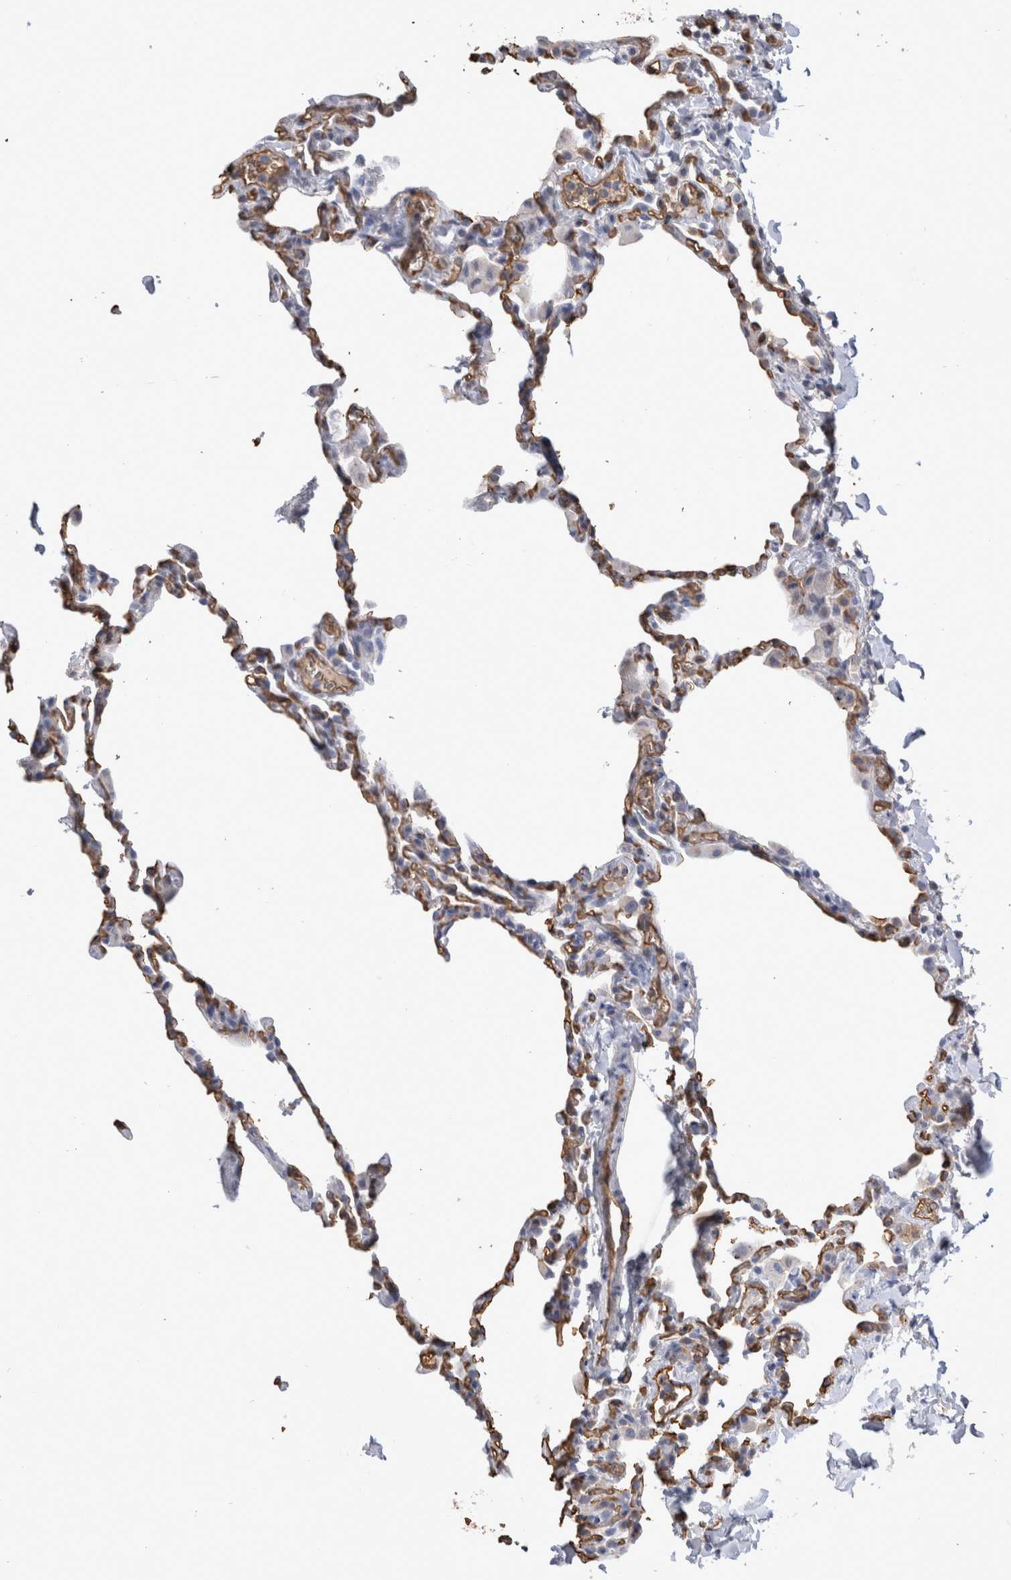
{"staining": {"intensity": "negative", "quantity": "none", "location": "none"}, "tissue": "lung", "cell_type": "Alveolar cells", "image_type": "normal", "snomed": [{"axis": "morphology", "description": "Normal tissue, NOS"}, {"axis": "topography", "description": "Lung"}], "caption": "This is a histopathology image of immunohistochemistry staining of normal lung, which shows no expression in alveolar cells. (Brightfield microscopy of DAB (3,3'-diaminobenzidine) IHC at high magnification).", "gene": "IL17RC", "patient": {"sex": "male", "age": 20}}